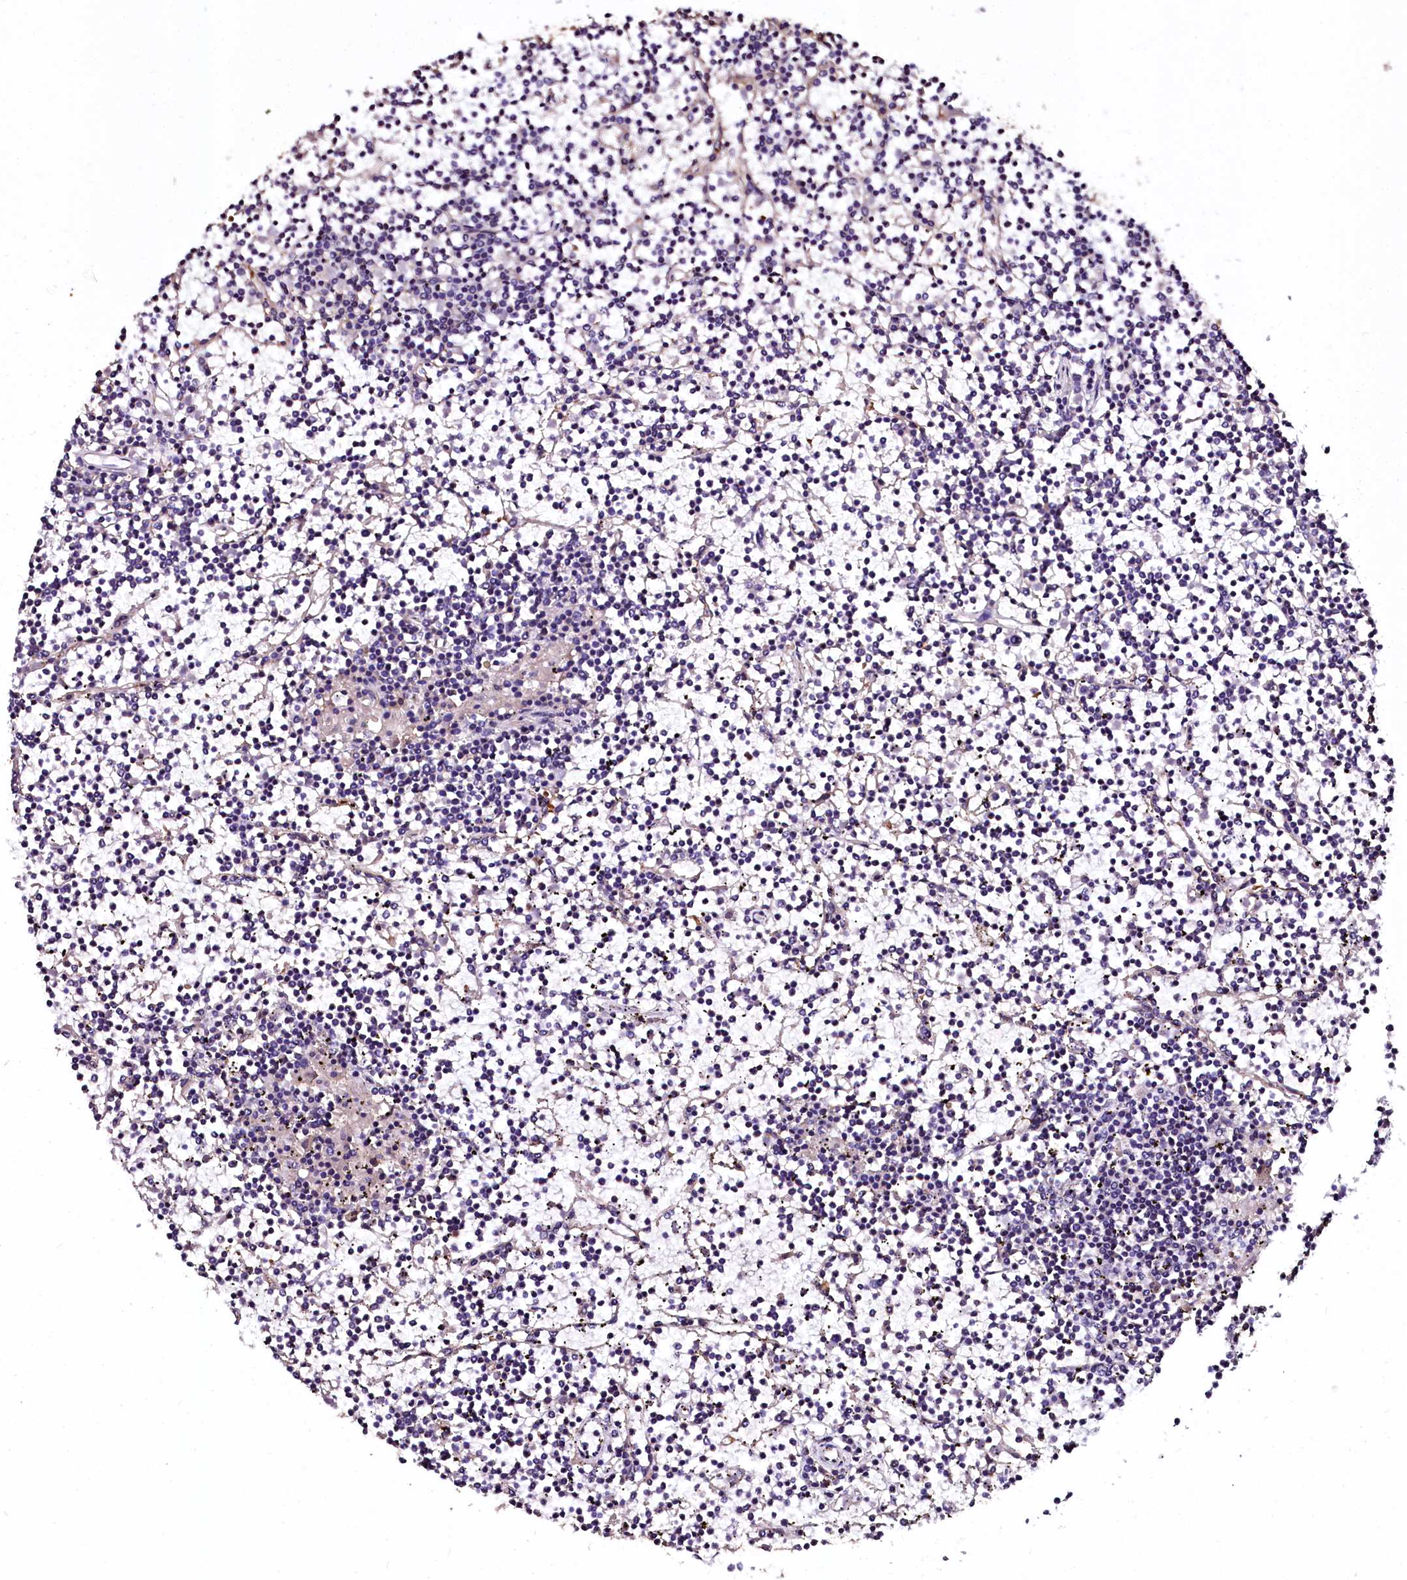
{"staining": {"intensity": "negative", "quantity": "none", "location": "none"}, "tissue": "lymphoma", "cell_type": "Tumor cells", "image_type": "cancer", "snomed": [{"axis": "morphology", "description": "Malignant lymphoma, non-Hodgkin's type, Low grade"}, {"axis": "topography", "description": "Spleen"}], "caption": "Photomicrograph shows no significant protein staining in tumor cells of lymphoma. (Brightfield microscopy of DAB IHC at high magnification).", "gene": "APPL2", "patient": {"sex": "female", "age": 19}}